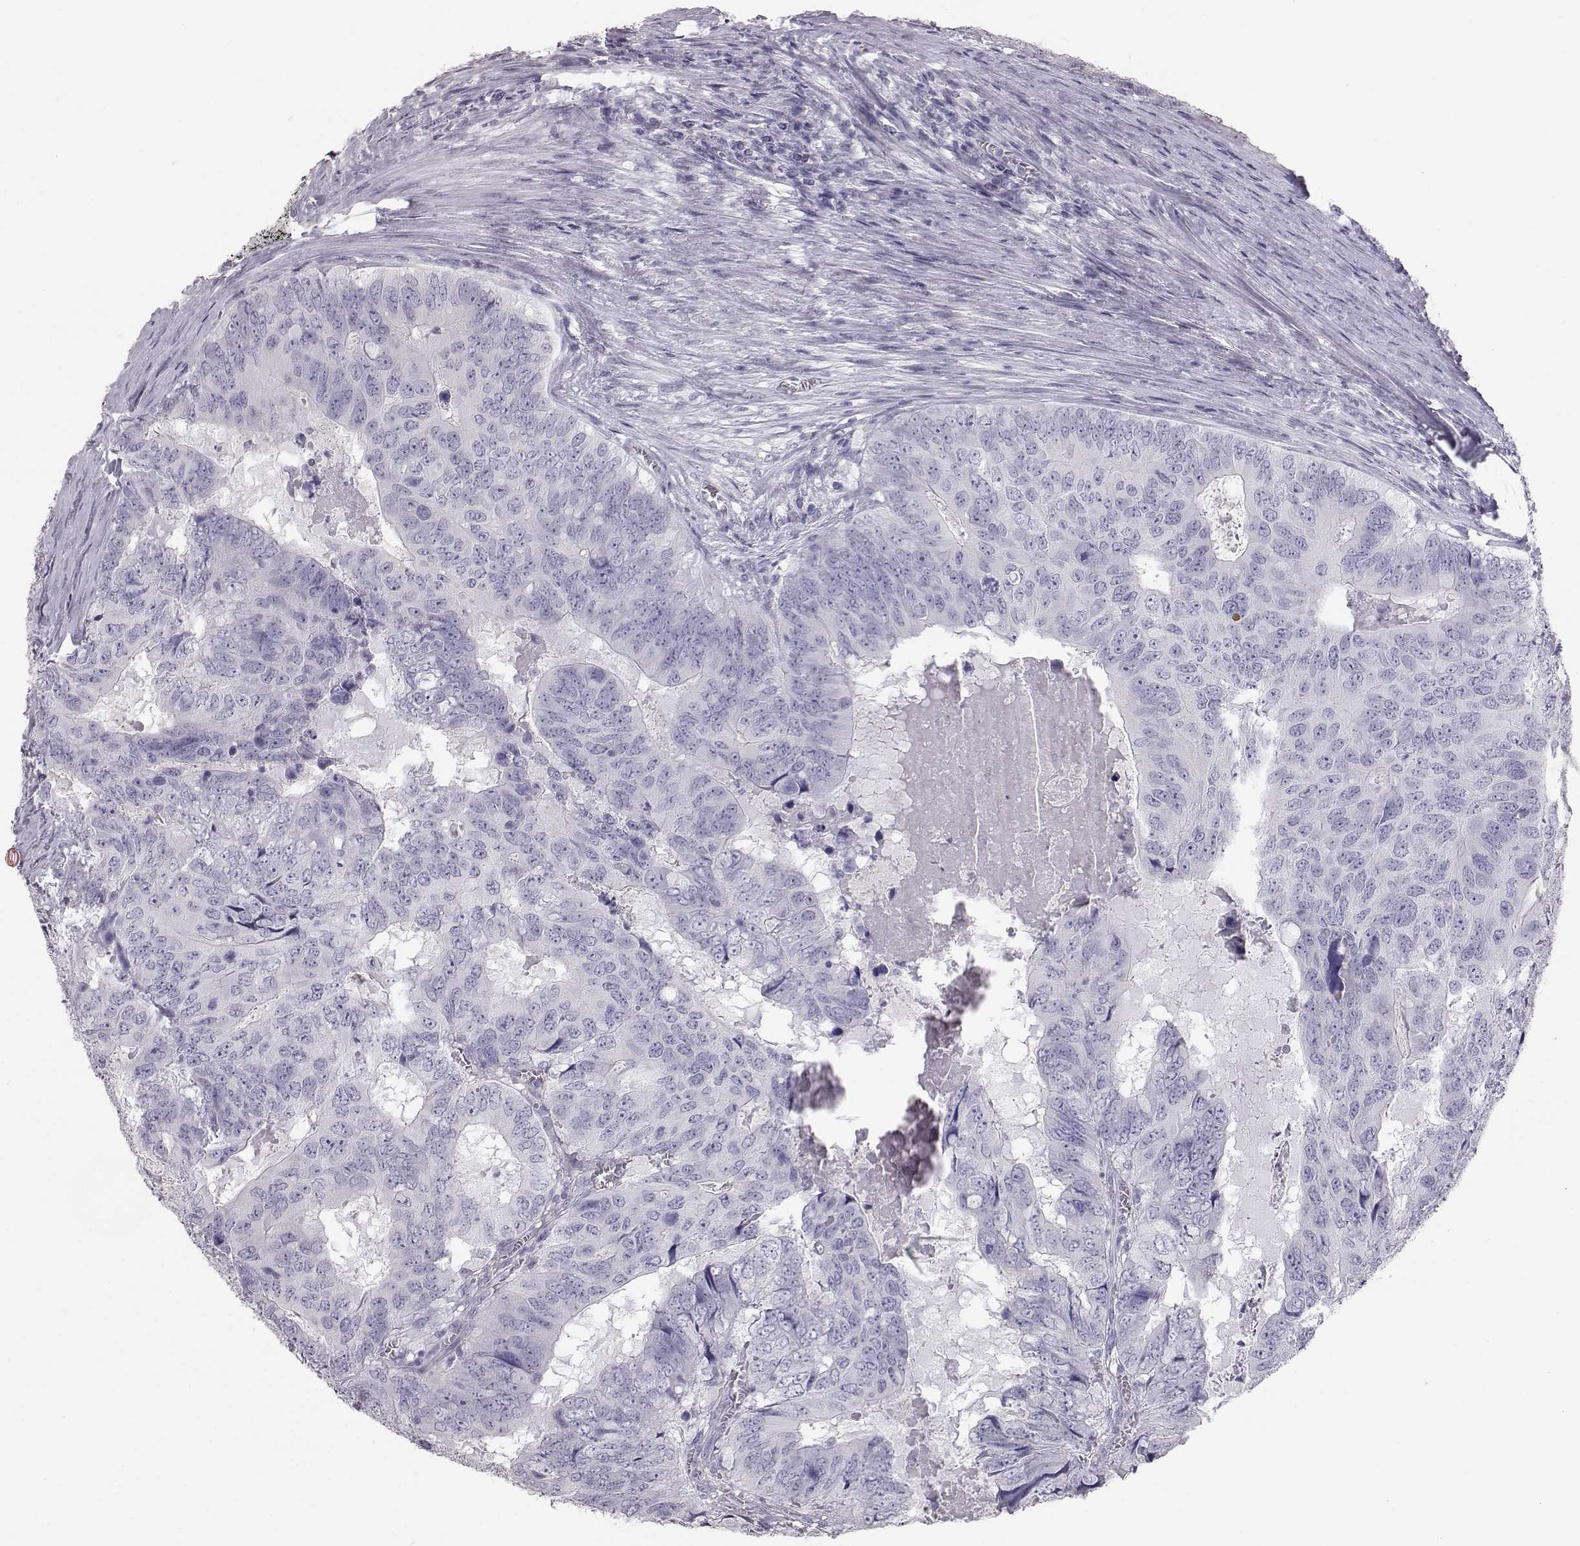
{"staining": {"intensity": "negative", "quantity": "none", "location": "none"}, "tissue": "colorectal cancer", "cell_type": "Tumor cells", "image_type": "cancer", "snomed": [{"axis": "morphology", "description": "Adenocarcinoma, NOS"}, {"axis": "topography", "description": "Colon"}], "caption": "Immunohistochemistry of human adenocarcinoma (colorectal) demonstrates no staining in tumor cells.", "gene": "KRT33A", "patient": {"sex": "male", "age": 79}}